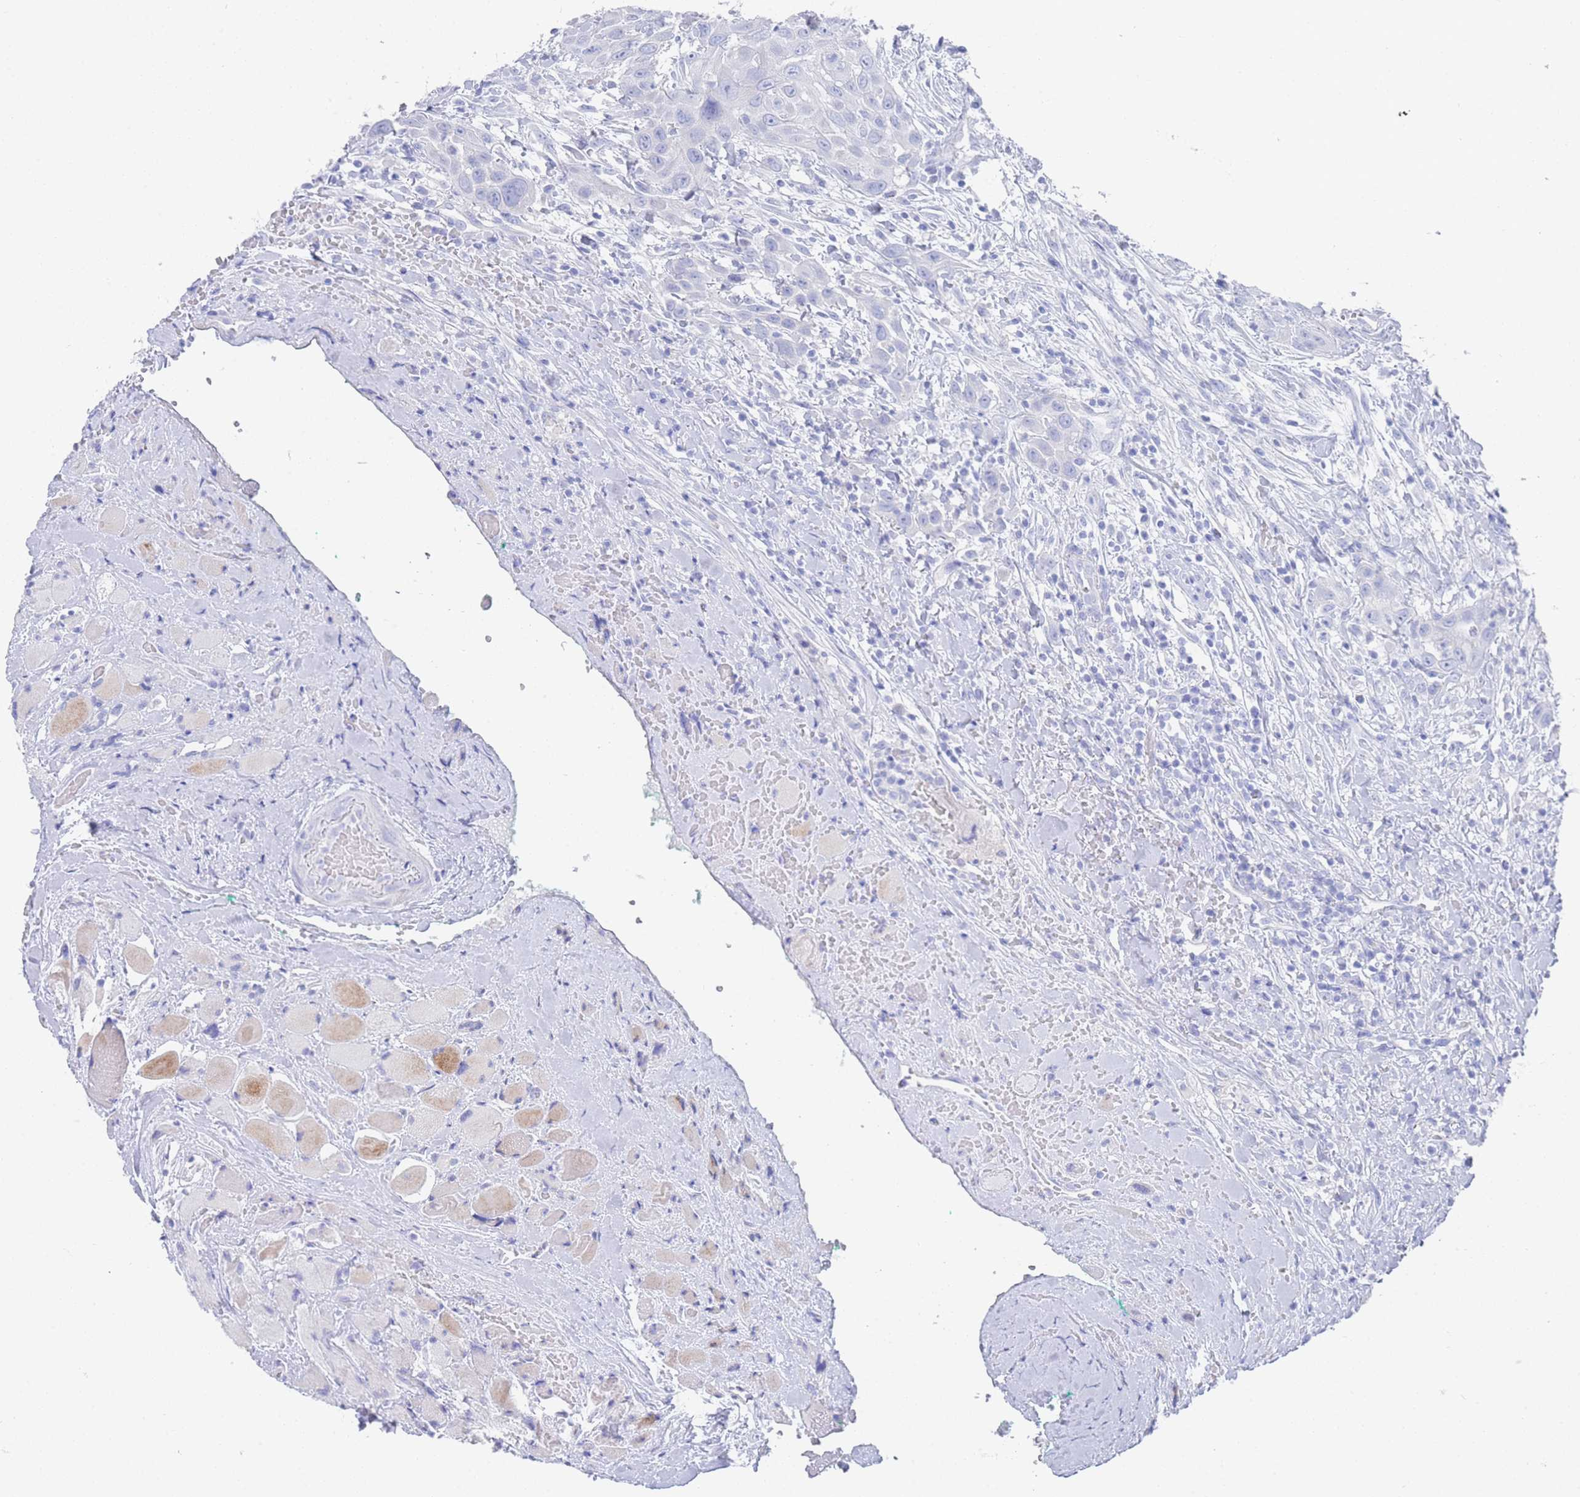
{"staining": {"intensity": "negative", "quantity": "none", "location": "none"}, "tissue": "head and neck cancer", "cell_type": "Tumor cells", "image_type": "cancer", "snomed": [{"axis": "morphology", "description": "Squamous cell carcinoma, NOS"}, {"axis": "topography", "description": "Head-Neck"}], "caption": "IHC of head and neck squamous cell carcinoma exhibits no expression in tumor cells.", "gene": "LRRC37A", "patient": {"sex": "male", "age": 81}}